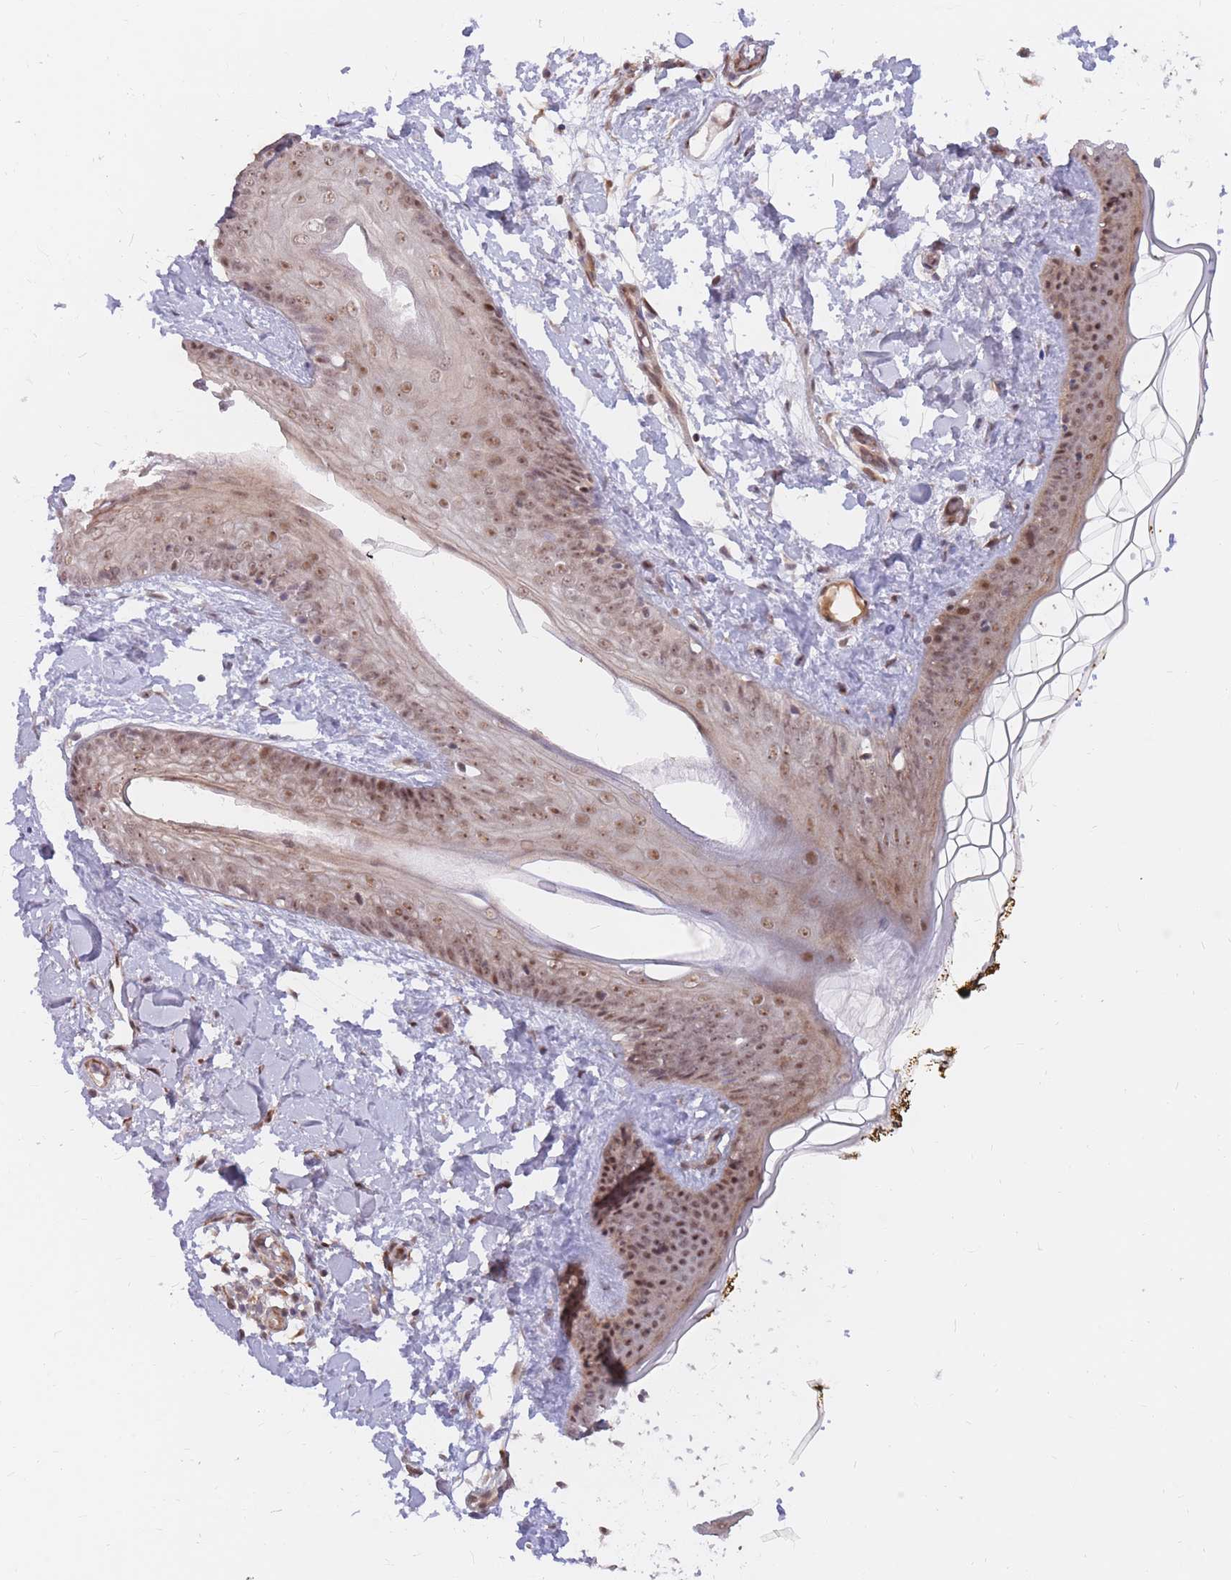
{"staining": {"intensity": "moderate", "quantity": ">75%", "location": "nuclear"}, "tissue": "skin", "cell_type": "Fibroblasts", "image_type": "normal", "snomed": [{"axis": "morphology", "description": "Normal tissue, NOS"}, {"axis": "topography", "description": "Skin"}], "caption": "DAB immunohistochemical staining of normal human skin demonstrates moderate nuclear protein staining in approximately >75% of fibroblasts.", "gene": "ERICH6B", "patient": {"sex": "female", "age": 34}}